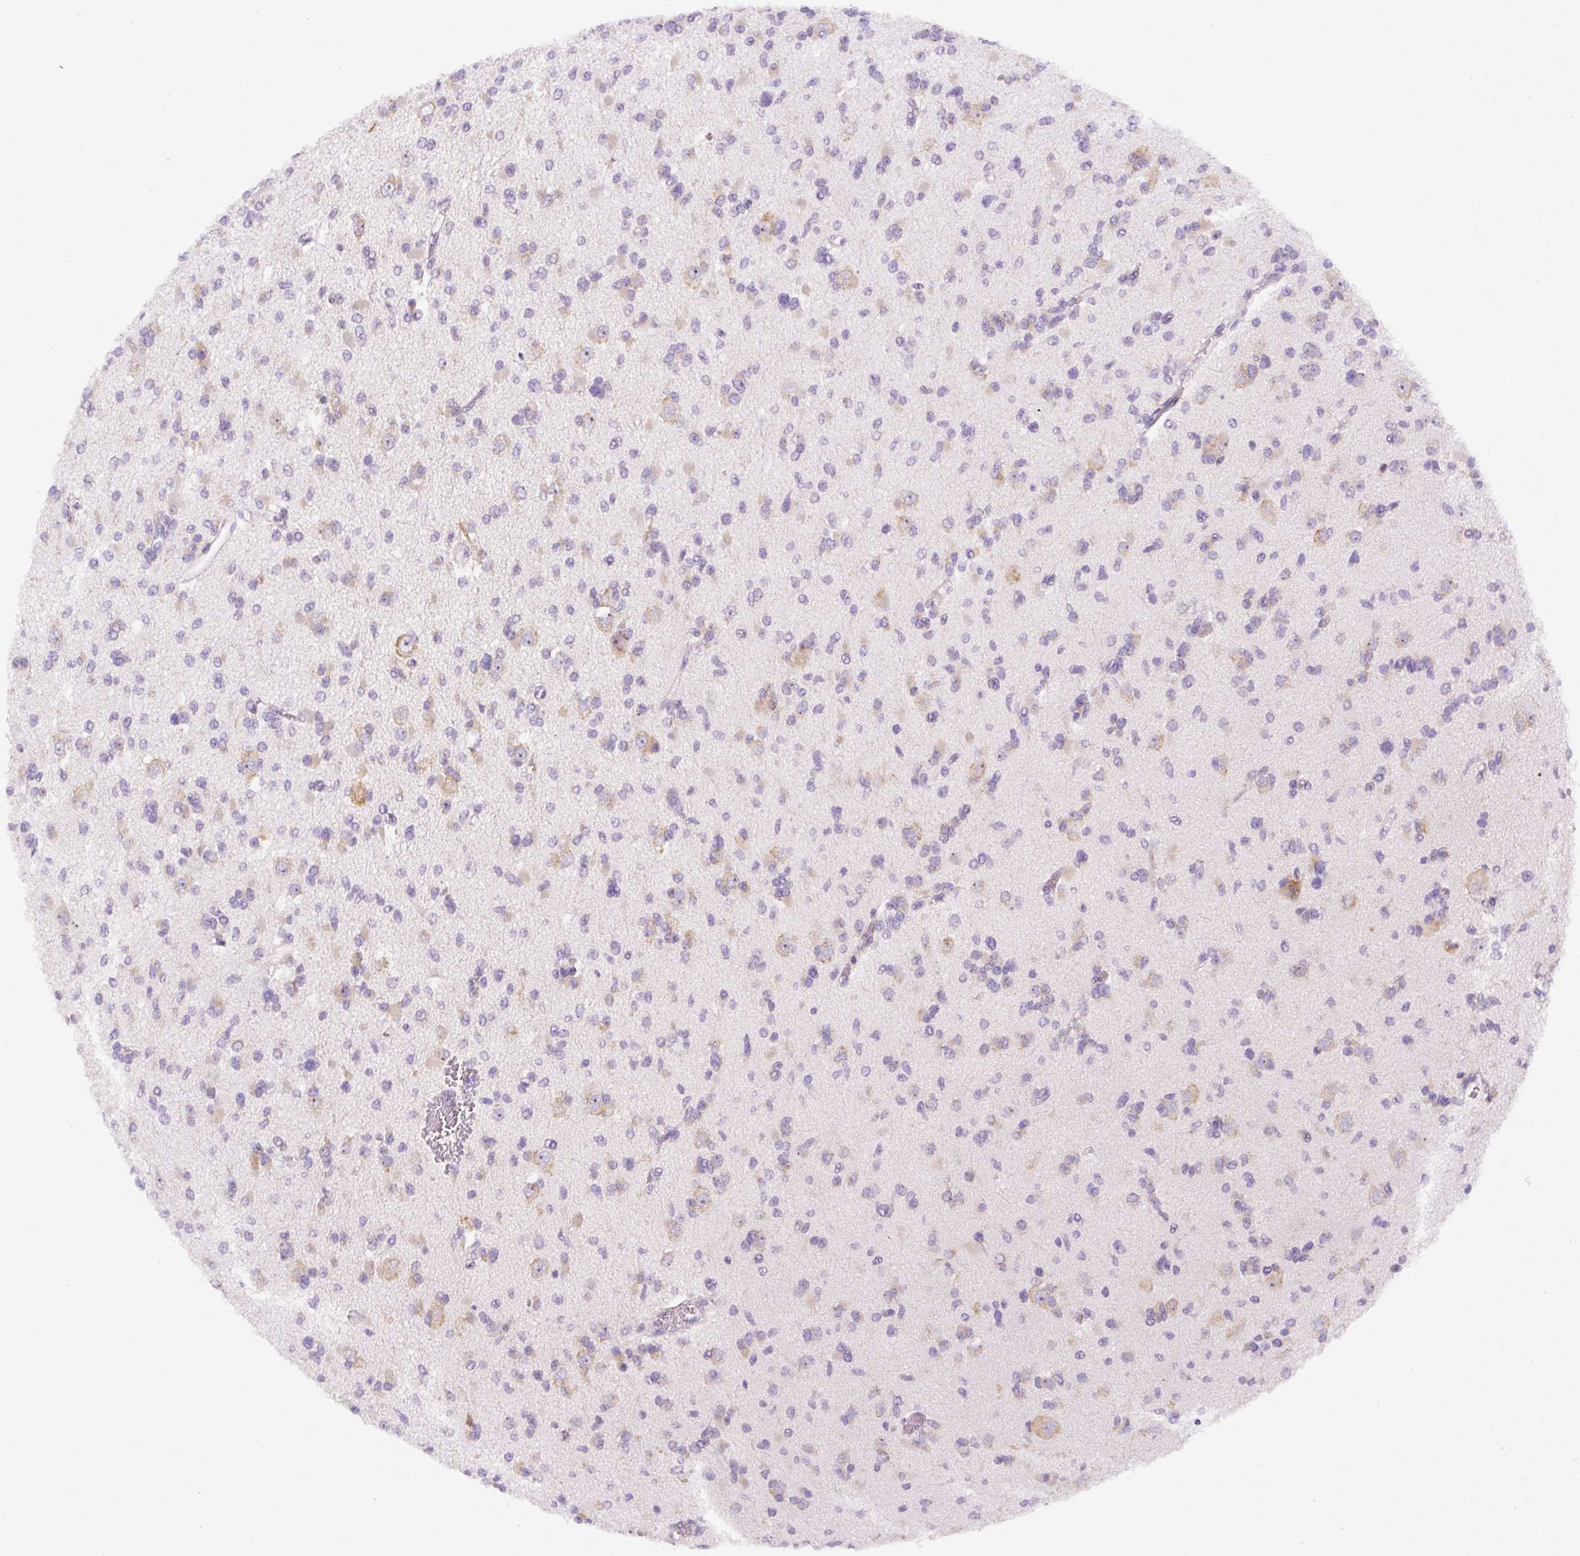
{"staining": {"intensity": "negative", "quantity": "none", "location": "none"}, "tissue": "glioma", "cell_type": "Tumor cells", "image_type": "cancer", "snomed": [{"axis": "morphology", "description": "Glioma, malignant, Low grade"}, {"axis": "topography", "description": "Brain"}], "caption": "Human glioma stained for a protein using IHC demonstrates no staining in tumor cells.", "gene": "DDOST", "patient": {"sex": "female", "age": 22}}